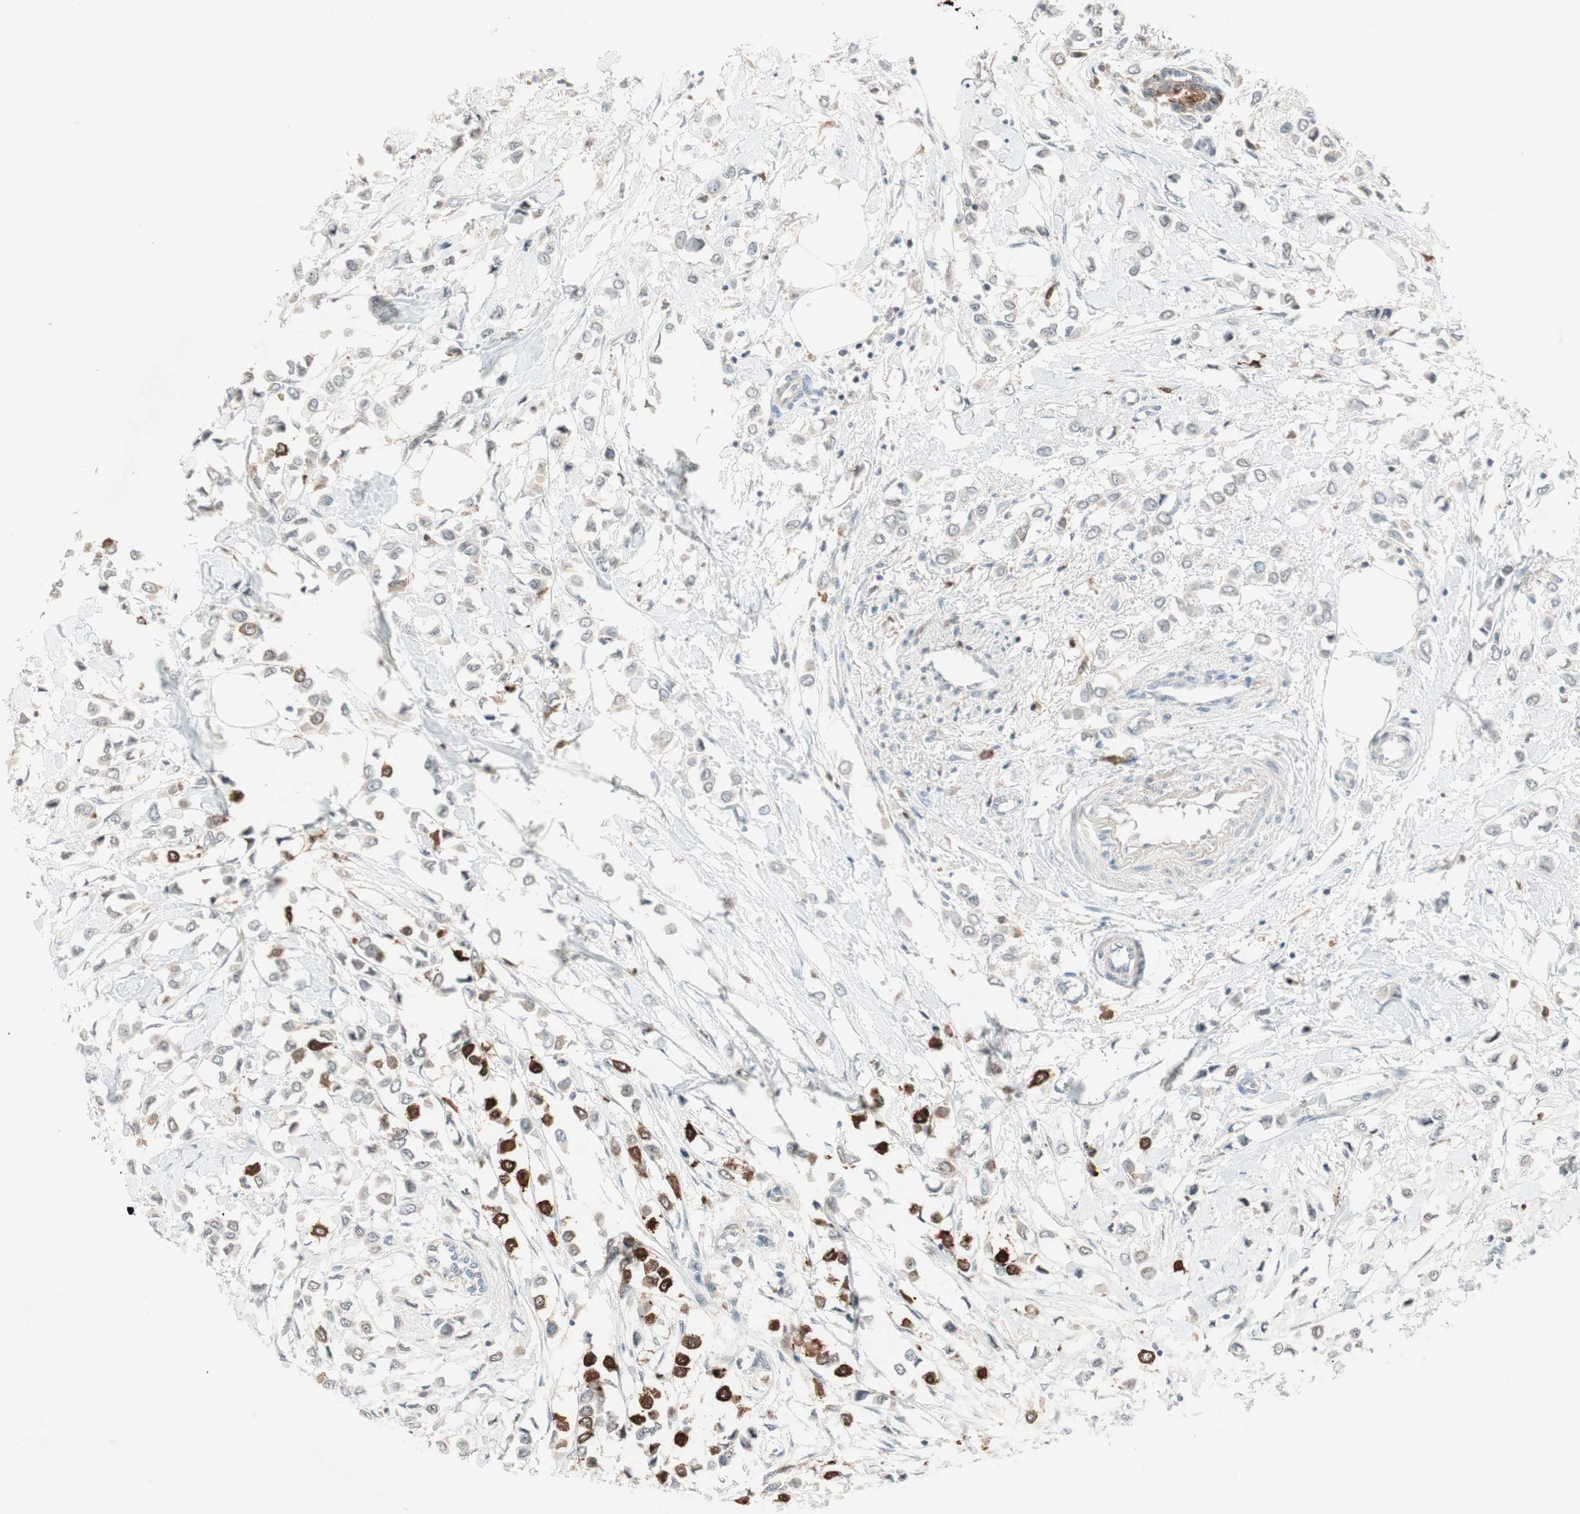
{"staining": {"intensity": "moderate", "quantity": "<25%", "location": "cytoplasmic/membranous"}, "tissue": "breast cancer", "cell_type": "Tumor cells", "image_type": "cancer", "snomed": [{"axis": "morphology", "description": "Lobular carcinoma"}, {"axis": "topography", "description": "Breast"}], "caption": "Brown immunohistochemical staining in human lobular carcinoma (breast) exhibits moderate cytoplasmic/membranous positivity in about <25% of tumor cells.", "gene": "RTL6", "patient": {"sex": "female", "age": 51}}